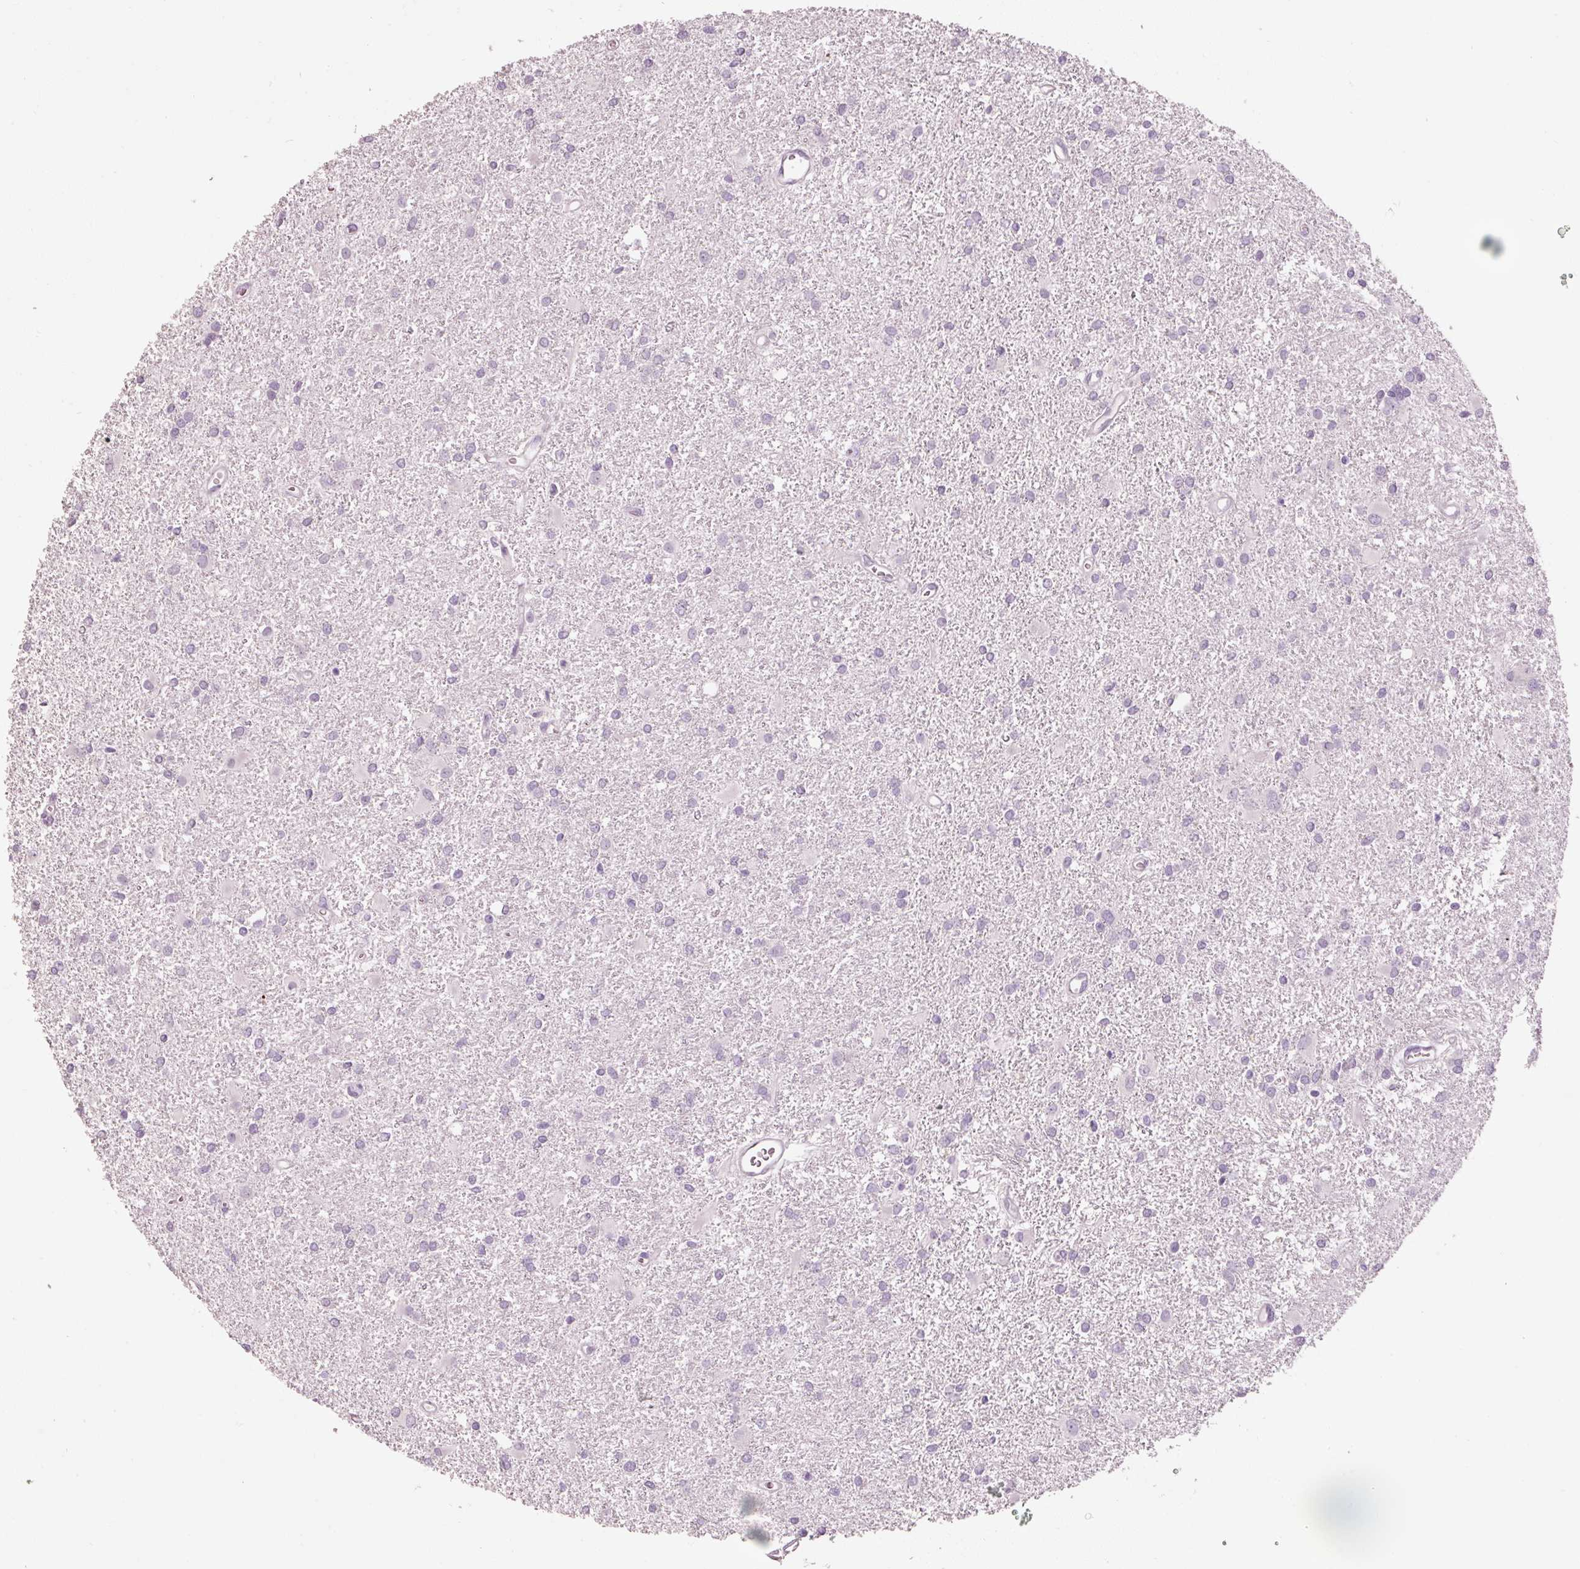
{"staining": {"intensity": "negative", "quantity": "none", "location": "none"}, "tissue": "glioma", "cell_type": "Tumor cells", "image_type": "cancer", "snomed": [{"axis": "morphology", "description": "Glioma, malignant, High grade"}, {"axis": "topography", "description": "Brain"}], "caption": "Human glioma stained for a protein using immunohistochemistry shows no staining in tumor cells.", "gene": "MUC5AC", "patient": {"sex": "female", "age": 50}}